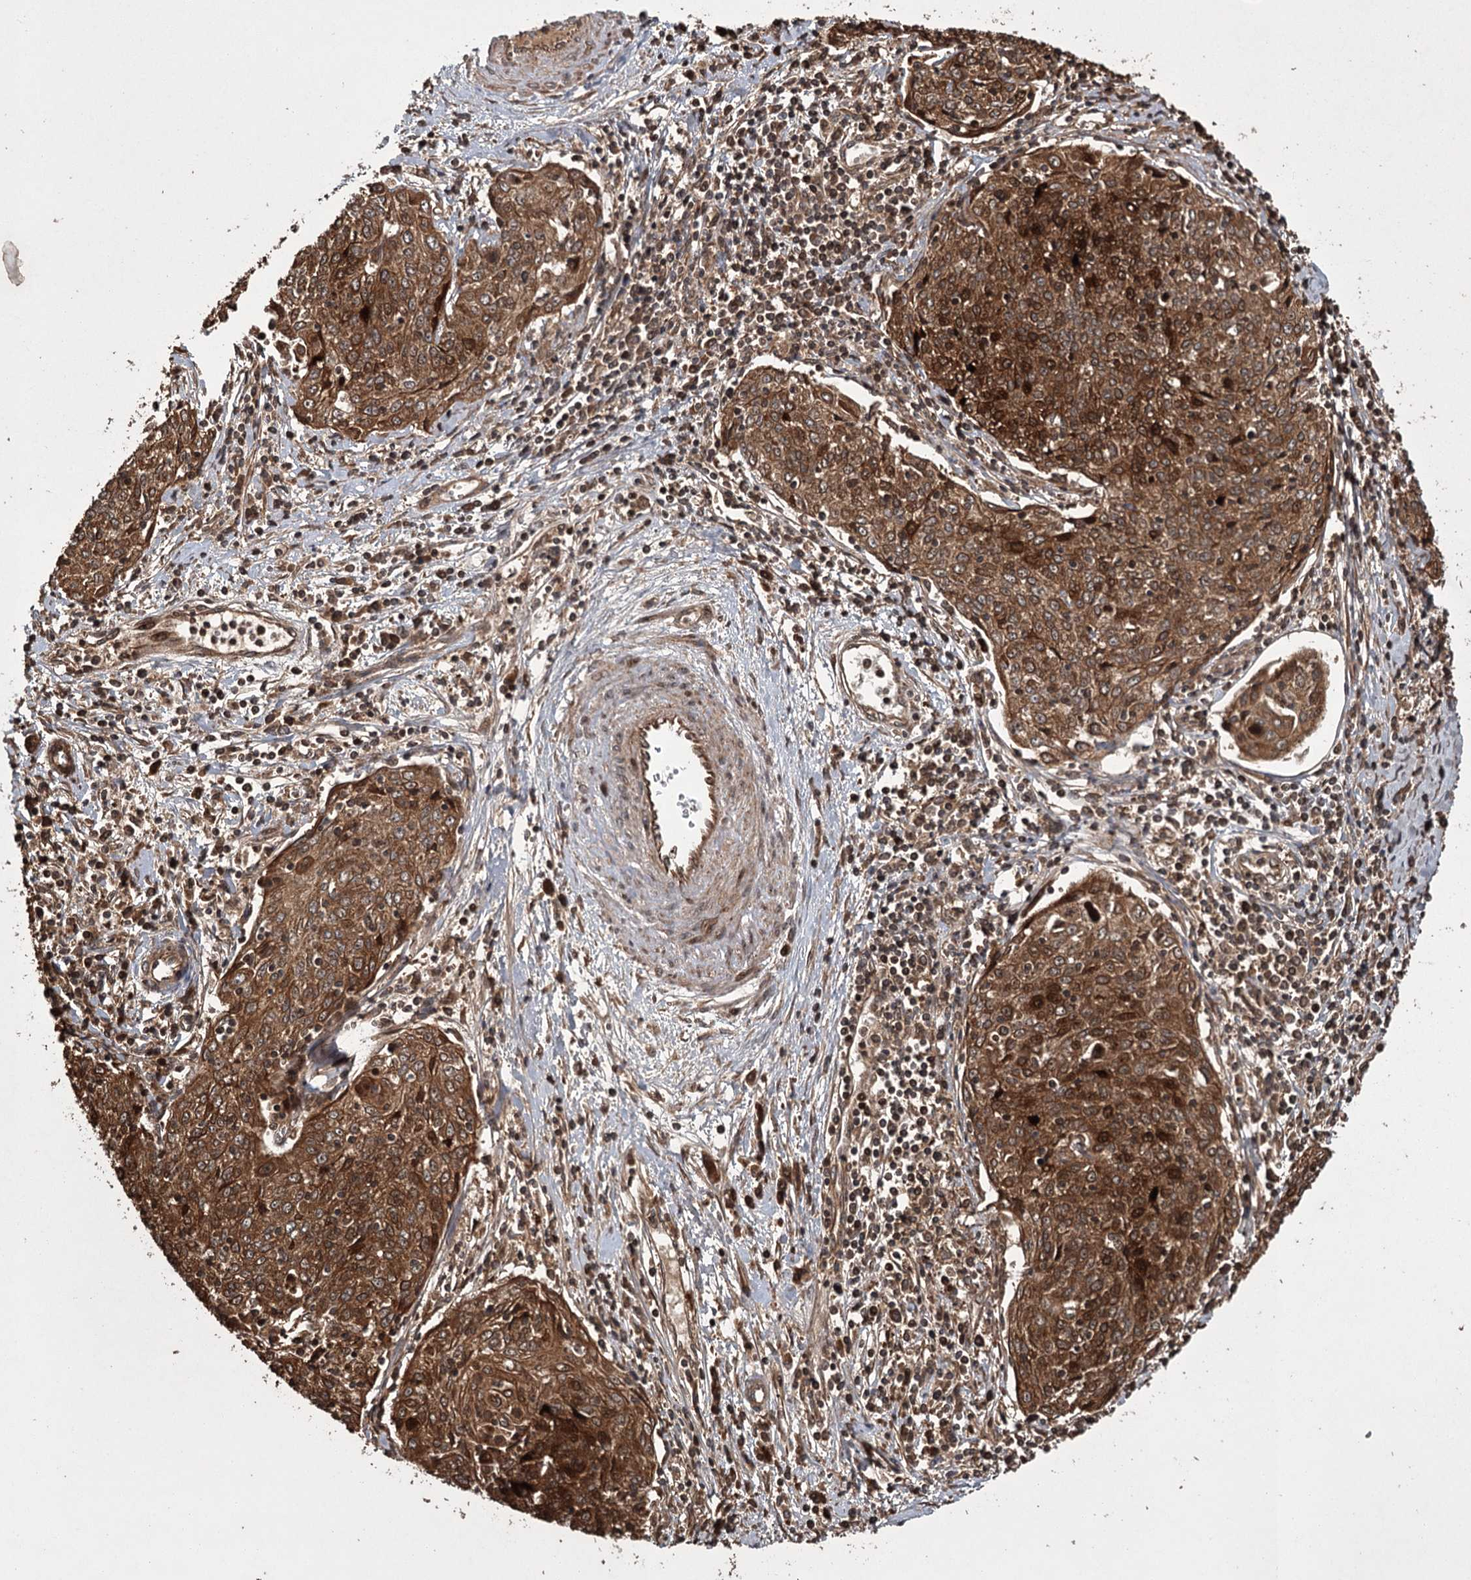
{"staining": {"intensity": "strong", "quantity": ">75%", "location": "cytoplasmic/membranous"}, "tissue": "cervical cancer", "cell_type": "Tumor cells", "image_type": "cancer", "snomed": [{"axis": "morphology", "description": "Squamous cell carcinoma, NOS"}, {"axis": "topography", "description": "Cervix"}], "caption": "A high-resolution image shows IHC staining of cervical cancer (squamous cell carcinoma), which reveals strong cytoplasmic/membranous positivity in approximately >75% of tumor cells.", "gene": "RPAP3", "patient": {"sex": "female", "age": 48}}